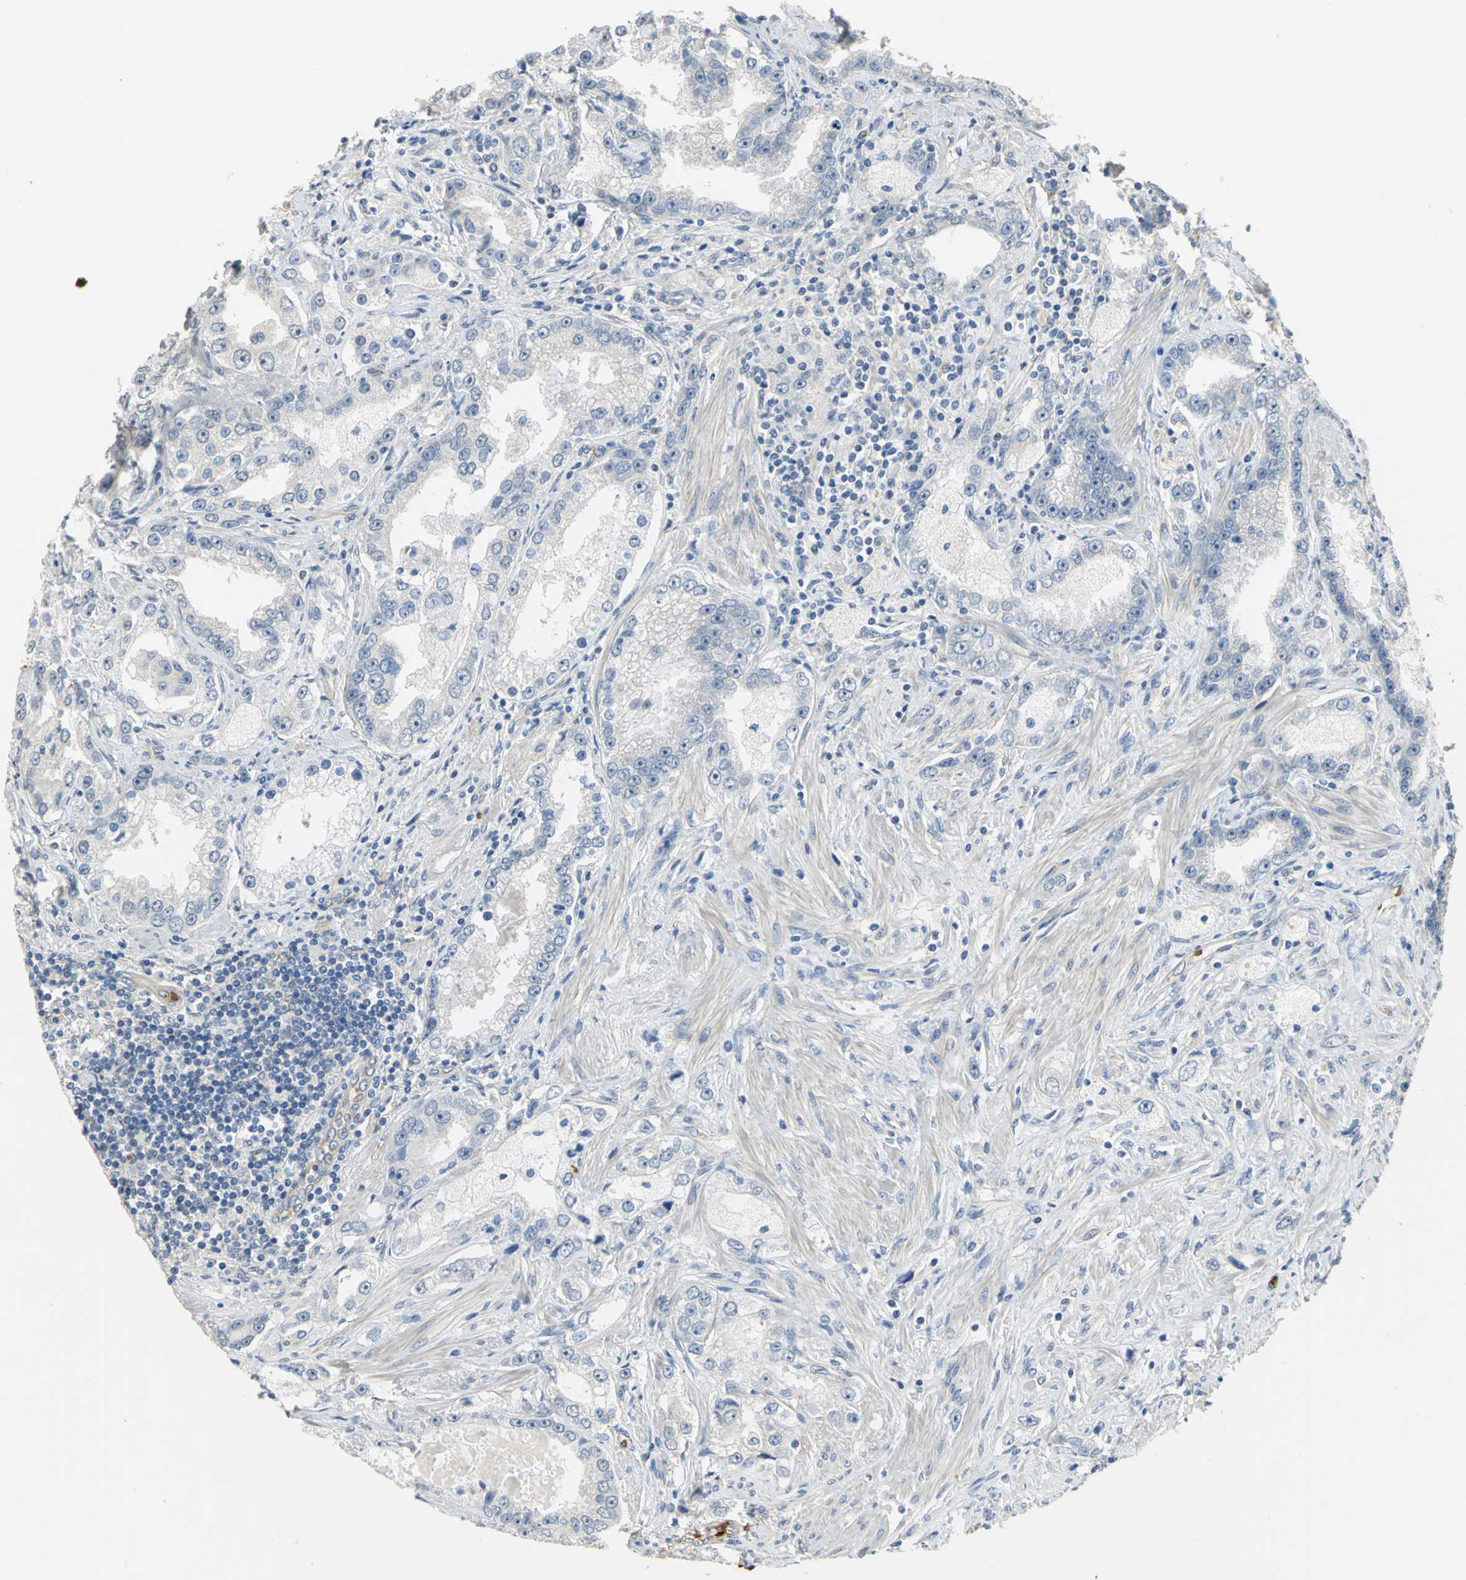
{"staining": {"intensity": "negative", "quantity": "none", "location": "none"}, "tissue": "prostate cancer", "cell_type": "Tumor cells", "image_type": "cancer", "snomed": [{"axis": "morphology", "description": "Adenocarcinoma, High grade"}, {"axis": "topography", "description": "Prostate"}], "caption": "A histopathology image of prostate cancer stained for a protein demonstrates no brown staining in tumor cells.", "gene": "TREM1", "patient": {"sex": "male", "age": 63}}